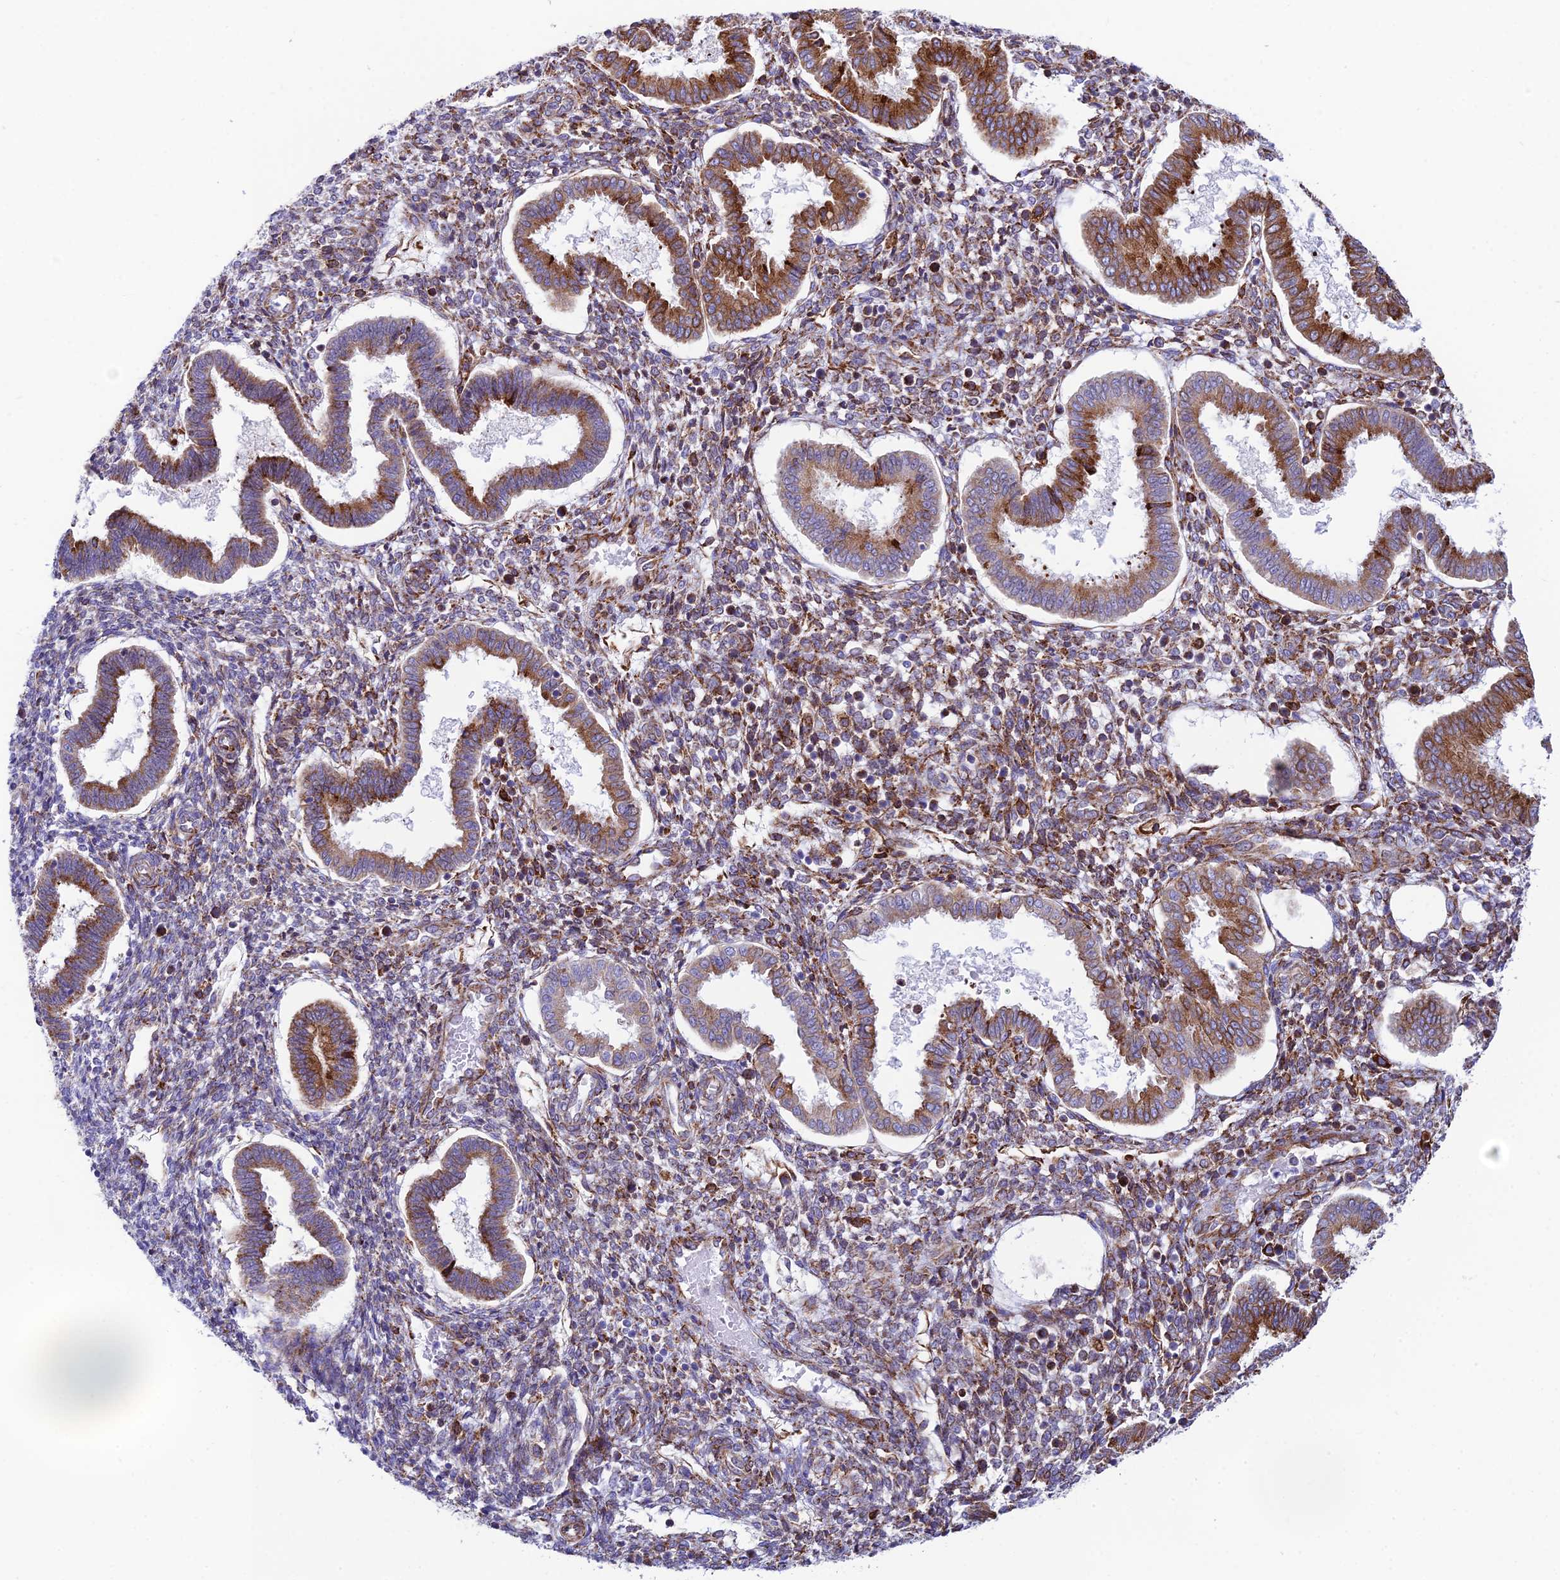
{"staining": {"intensity": "strong", "quantity": "25%-75%", "location": "cytoplasmic/membranous"}, "tissue": "endometrium", "cell_type": "Cells in endometrial stroma", "image_type": "normal", "snomed": [{"axis": "morphology", "description": "Normal tissue, NOS"}, {"axis": "topography", "description": "Endometrium"}], "caption": "Endometrium was stained to show a protein in brown. There is high levels of strong cytoplasmic/membranous positivity in about 25%-75% of cells in endometrial stroma. (Brightfield microscopy of DAB IHC at high magnification).", "gene": "TUBGCP6", "patient": {"sex": "female", "age": 24}}